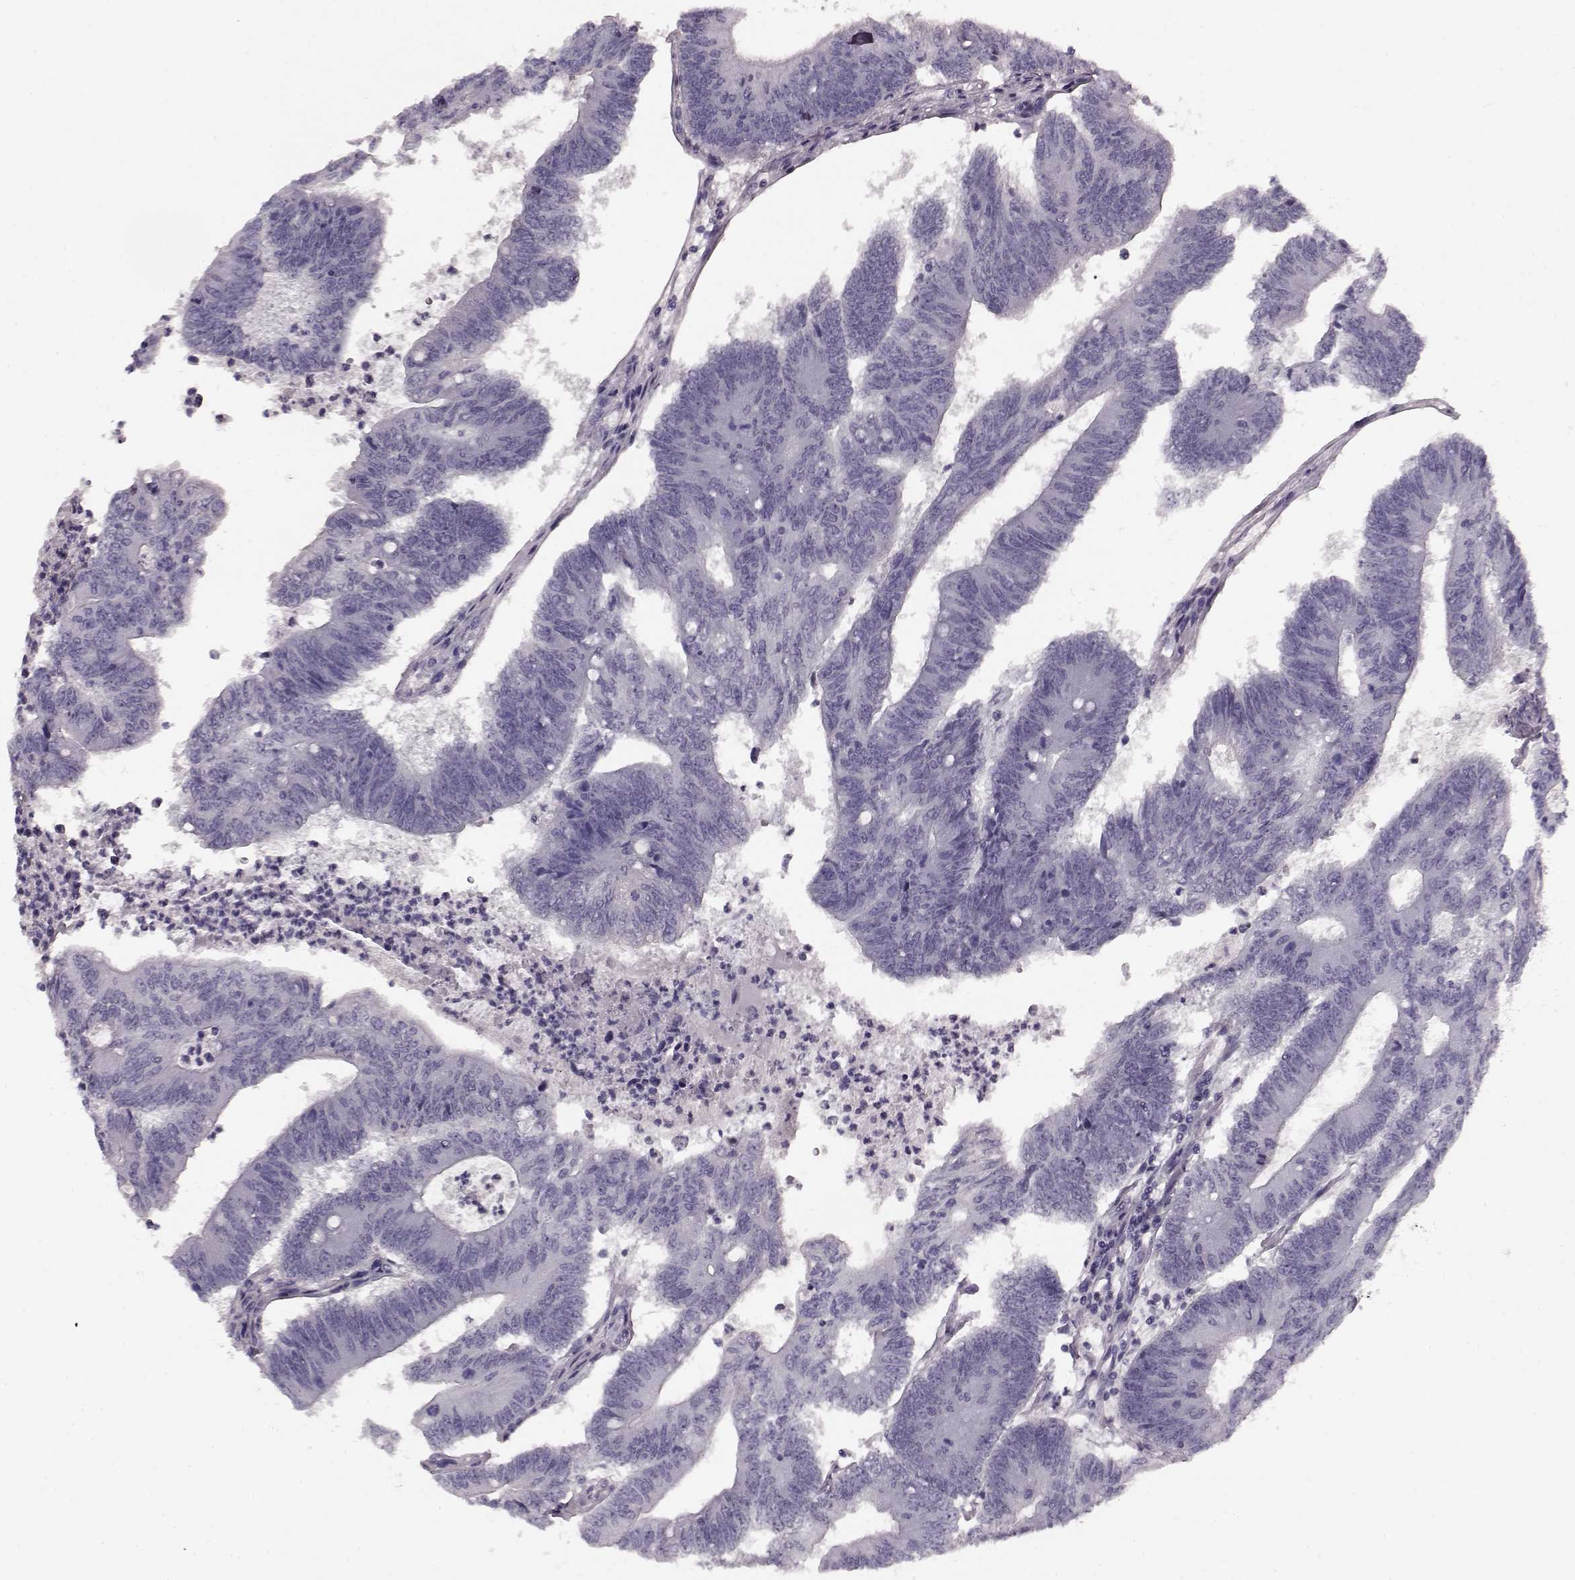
{"staining": {"intensity": "negative", "quantity": "none", "location": "none"}, "tissue": "colorectal cancer", "cell_type": "Tumor cells", "image_type": "cancer", "snomed": [{"axis": "morphology", "description": "Adenocarcinoma, NOS"}, {"axis": "topography", "description": "Colon"}], "caption": "The IHC photomicrograph has no significant positivity in tumor cells of colorectal cancer (adenocarcinoma) tissue.", "gene": "CST7", "patient": {"sex": "female", "age": 70}}